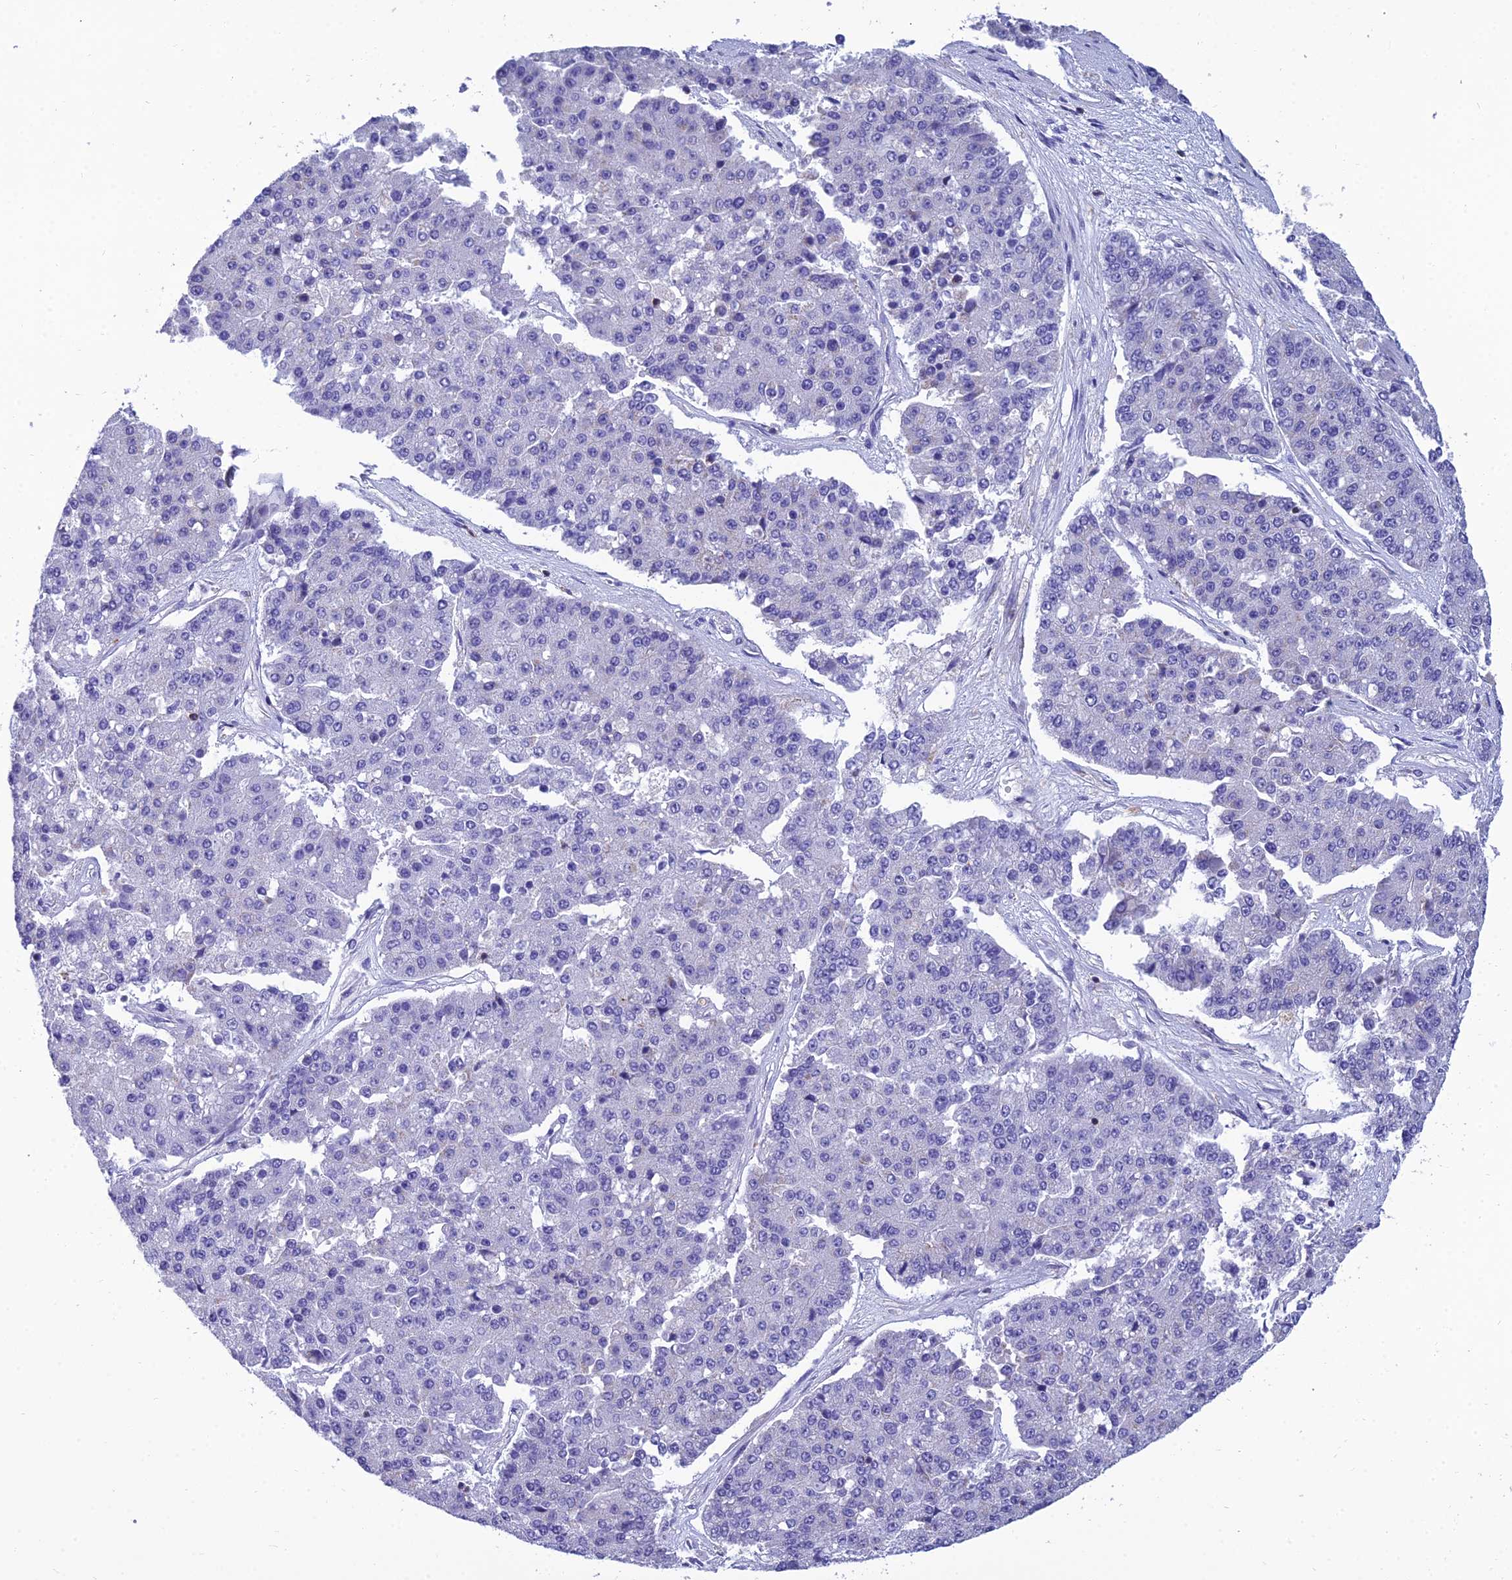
{"staining": {"intensity": "negative", "quantity": "none", "location": "none"}, "tissue": "pancreatic cancer", "cell_type": "Tumor cells", "image_type": "cancer", "snomed": [{"axis": "morphology", "description": "Adenocarcinoma, NOS"}, {"axis": "topography", "description": "Pancreas"}], "caption": "Tumor cells are negative for protein expression in human pancreatic cancer (adenocarcinoma).", "gene": "PPP1R18", "patient": {"sex": "male", "age": 50}}